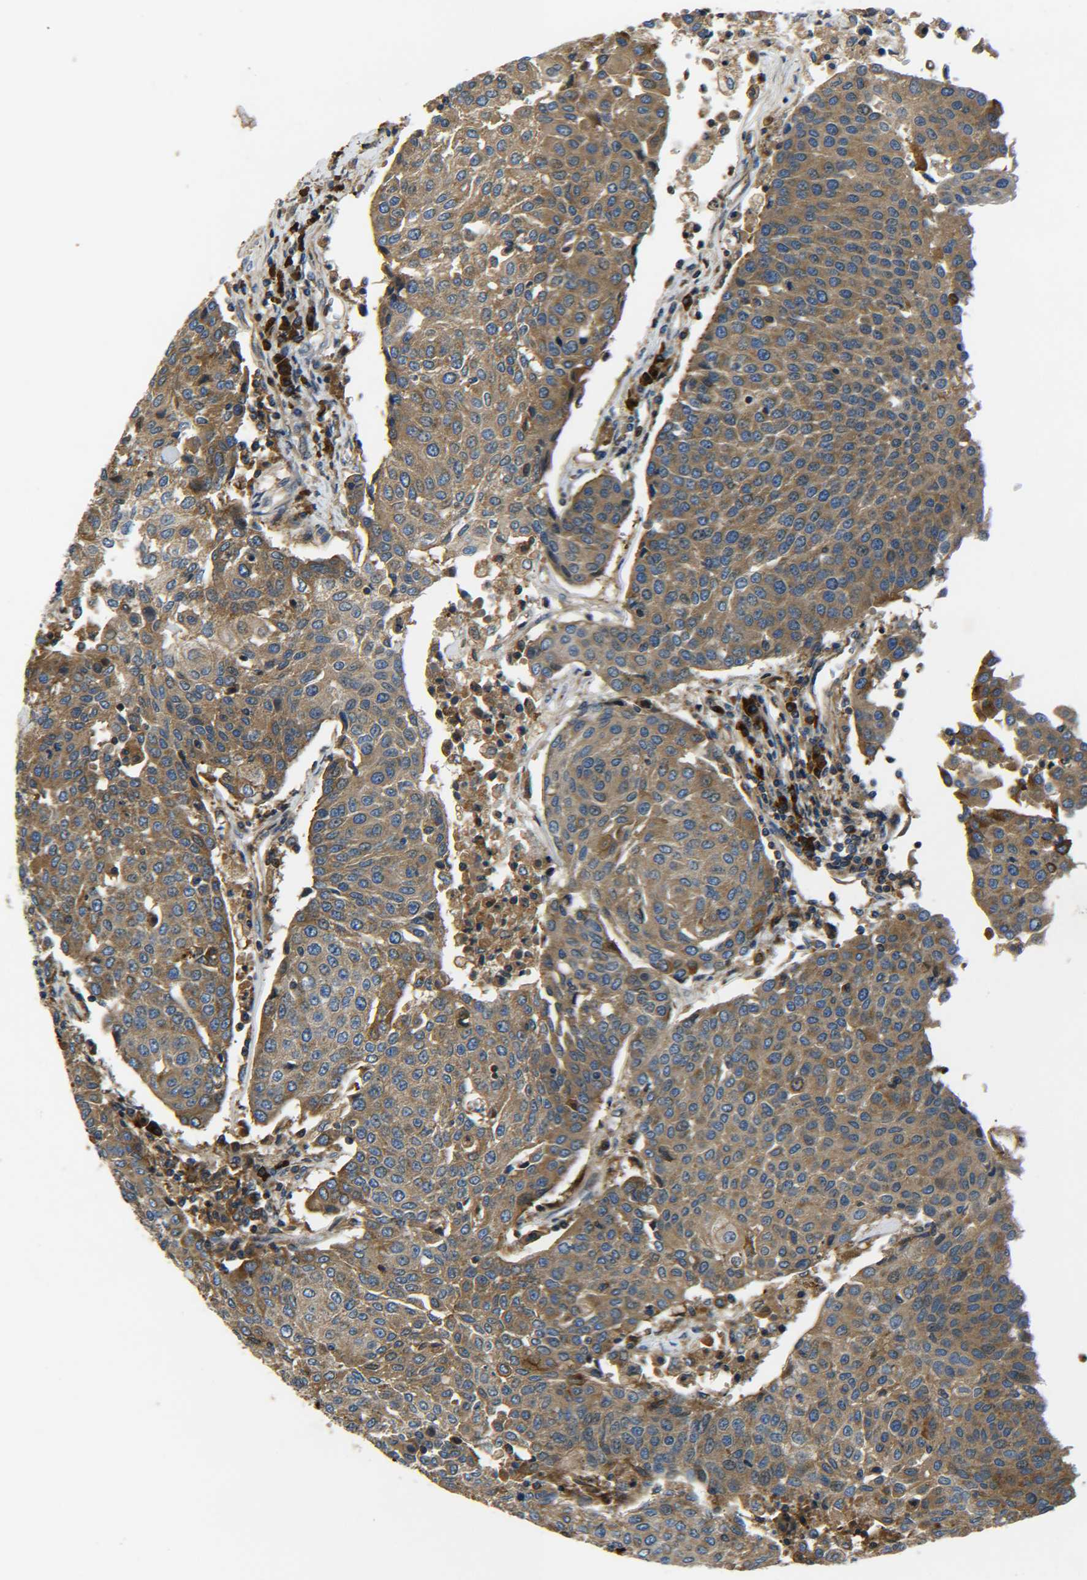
{"staining": {"intensity": "moderate", "quantity": ">75%", "location": "cytoplasmic/membranous"}, "tissue": "urothelial cancer", "cell_type": "Tumor cells", "image_type": "cancer", "snomed": [{"axis": "morphology", "description": "Urothelial carcinoma, High grade"}, {"axis": "topography", "description": "Urinary bladder"}], "caption": "A brown stain highlights moderate cytoplasmic/membranous positivity of a protein in high-grade urothelial carcinoma tumor cells.", "gene": "RAB1B", "patient": {"sex": "female", "age": 85}}